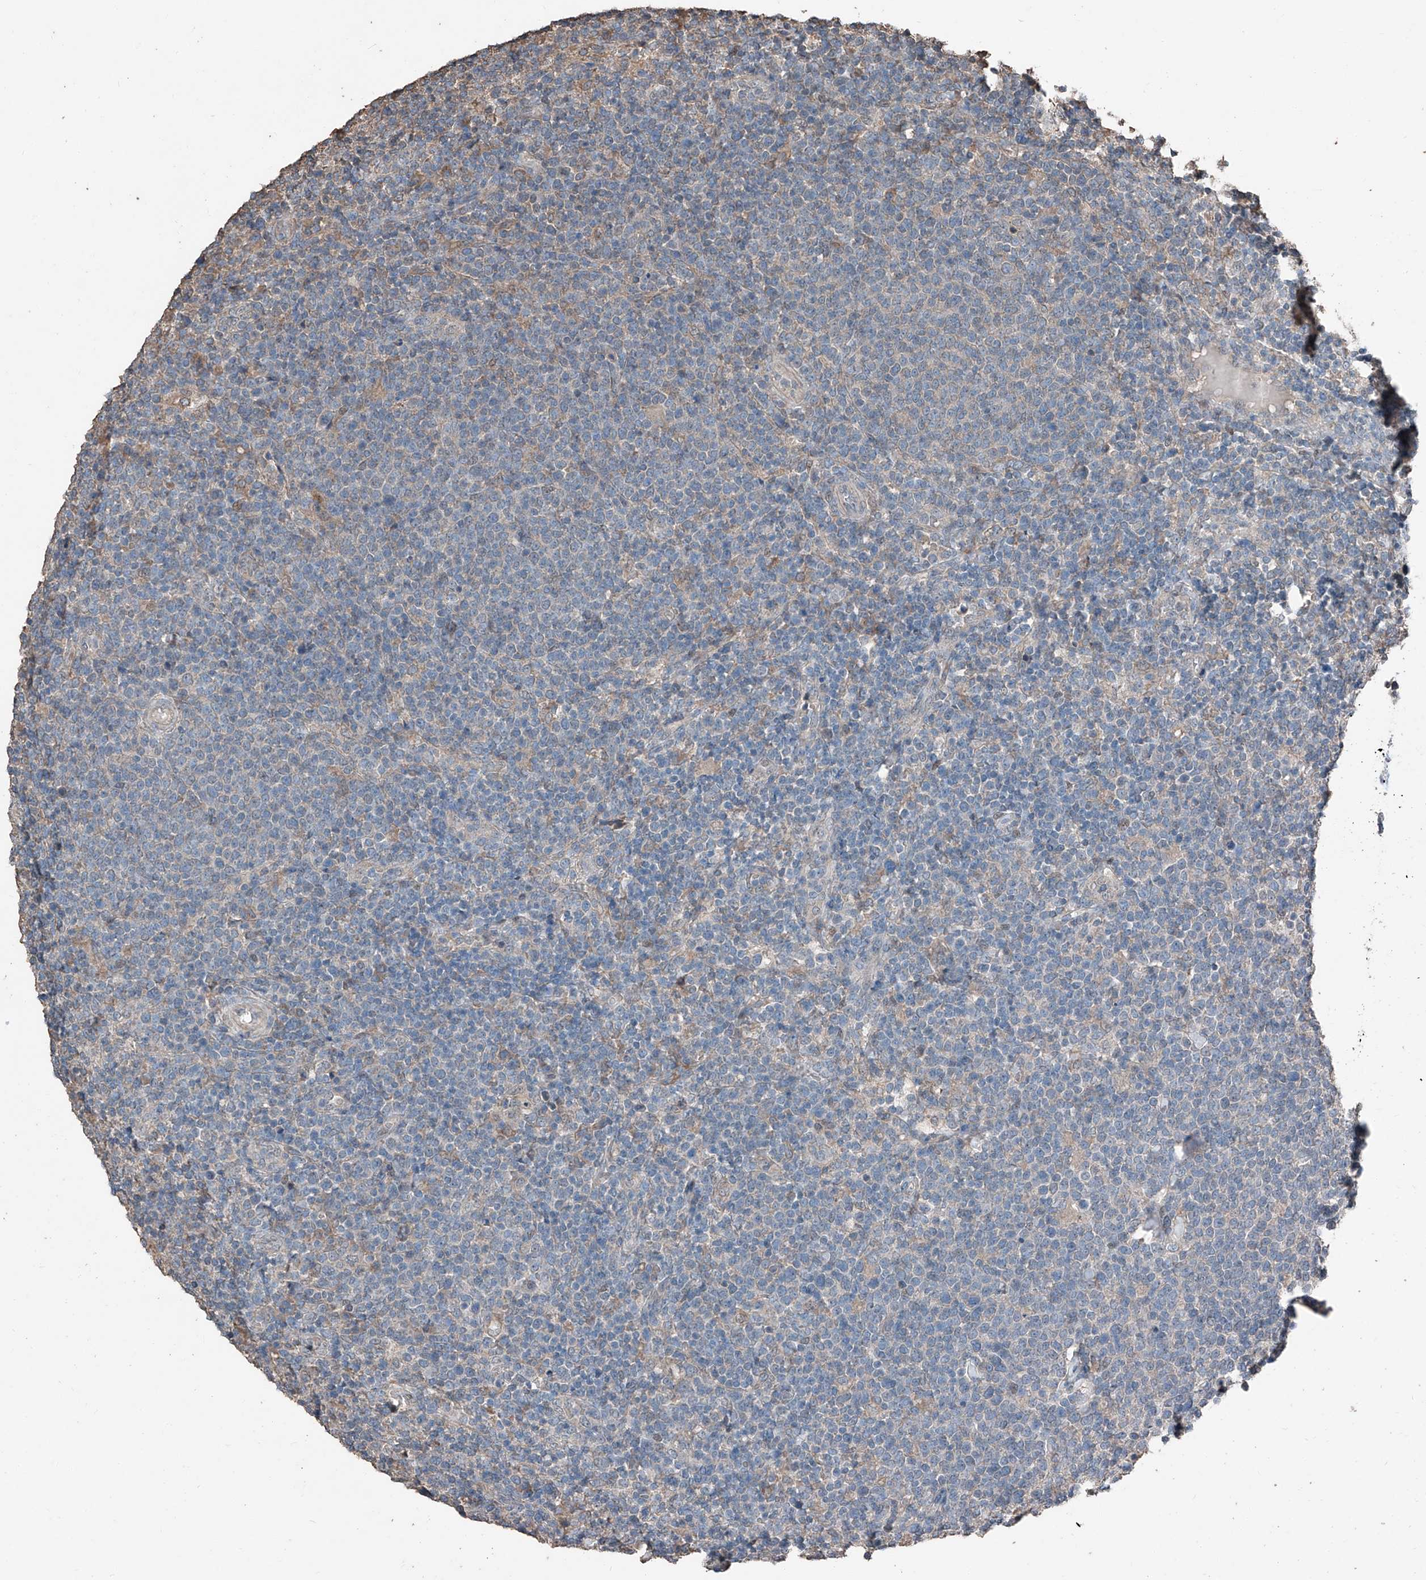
{"staining": {"intensity": "negative", "quantity": "none", "location": "none"}, "tissue": "lymphoma", "cell_type": "Tumor cells", "image_type": "cancer", "snomed": [{"axis": "morphology", "description": "Malignant lymphoma, non-Hodgkin's type, High grade"}, {"axis": "topography", "description": "Lymph node"}], "caption": "Tumor cells show no significant positivity in high-grade malignant lymphoma, non-Hodgkin's type. The staining is performed using DAB (3,3'-diaminobenzidine) brown chromogen with nuclei counter-stained in using hematoxylin.", "gene": "MAMLD1", "patient": {"sex": "male", "age": 61}}